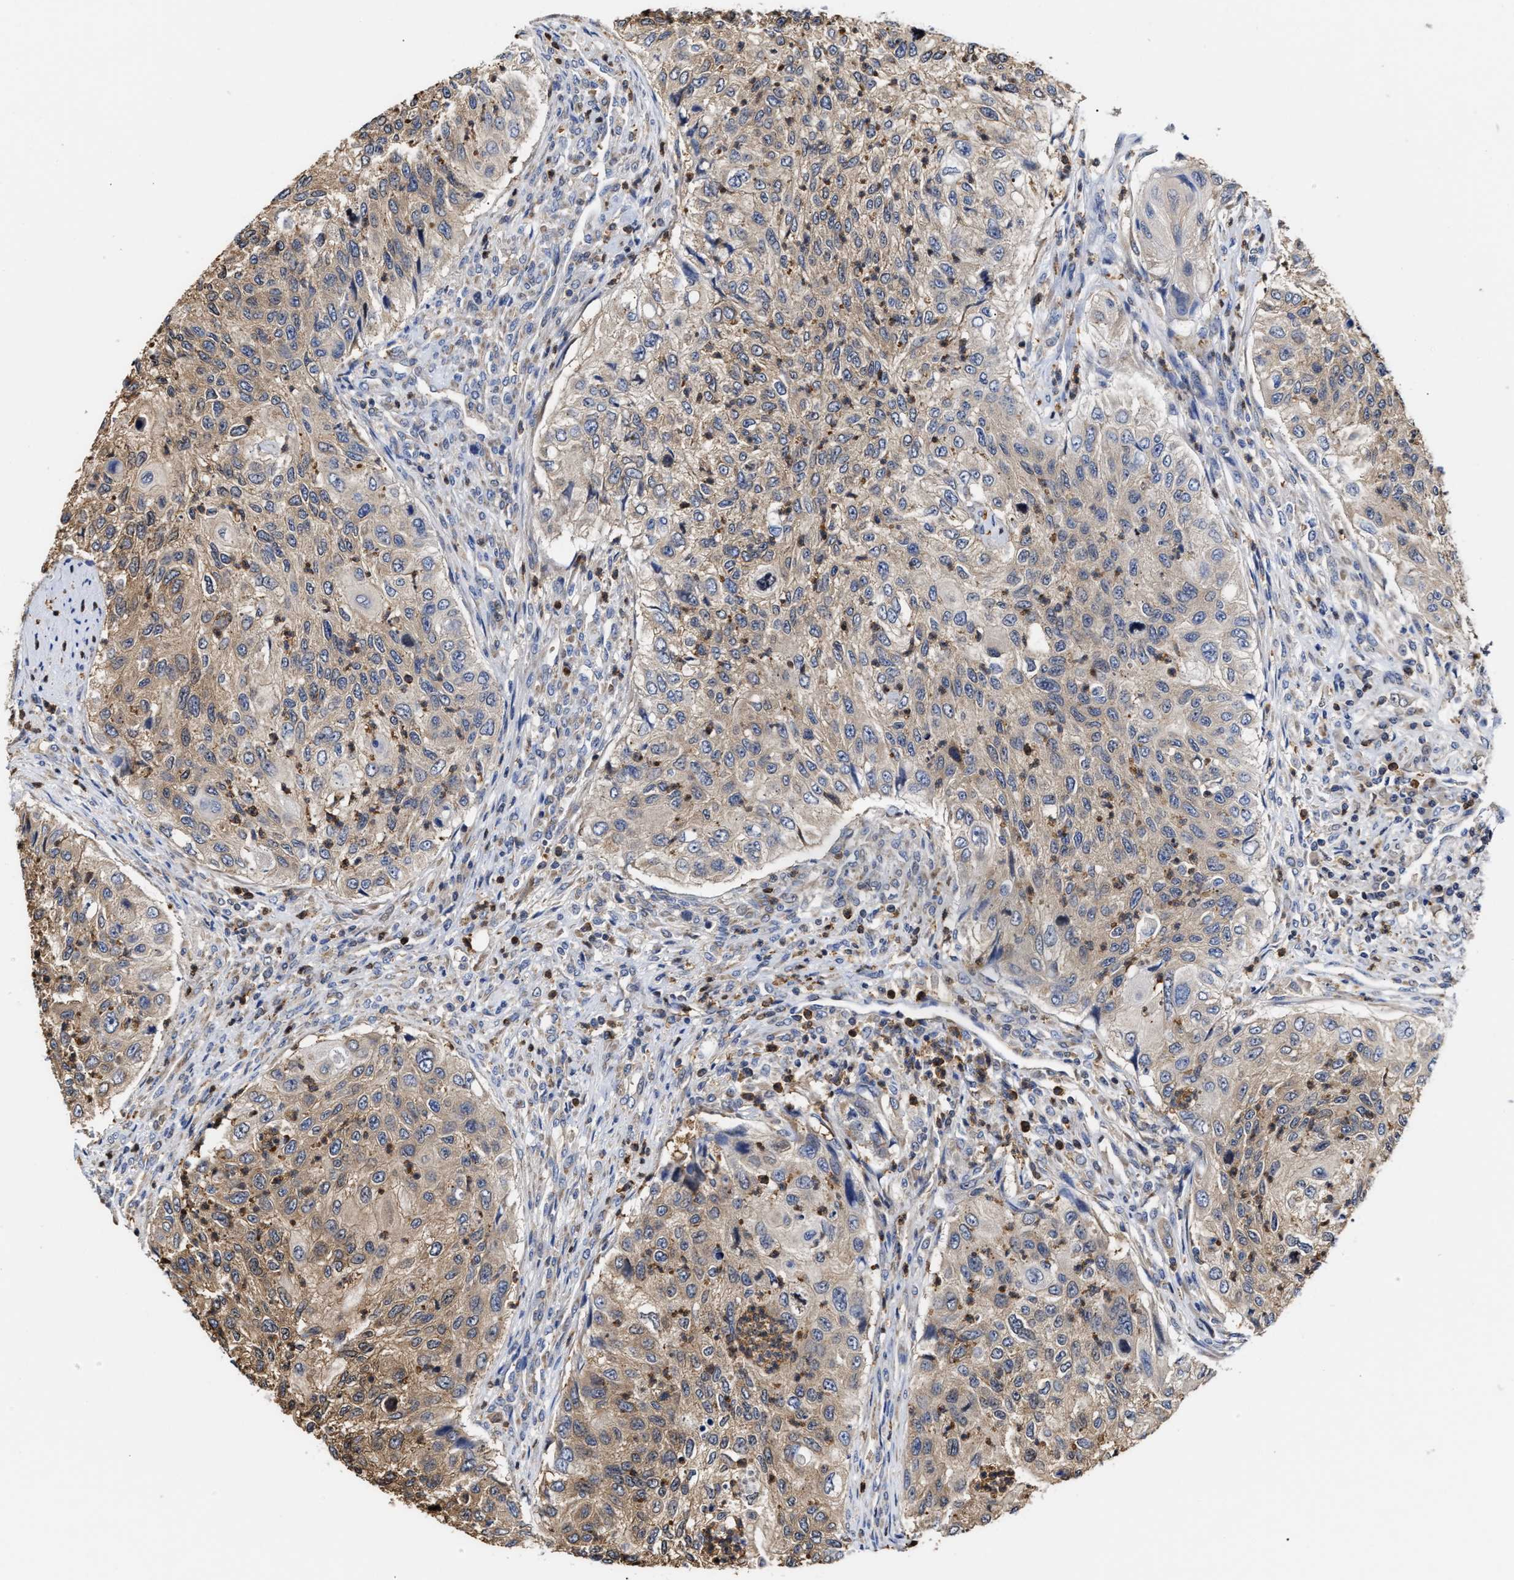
{"staining": {"intensity": "moderate", "quantity": ">75%", "location": "cytoplasmic/membranous"}, "tissue": "urothelial cancer", "cell_type": "Tumor cells", "image_type": "cancer", "snomed": [{"axis": "morphology", "description": "Urothelial carcinoma, High grade"}, {"axis": "topography", "description": "Urinary bladder"}], "caption": "The photomicrograph exhibits a brown stain indicating the presence of a protein in the cytoplasmic/membranous of tumor cells in high-grade urothelial carcinoma.", "gene": "KLHDC1", "patient": {"sex": "female", "age": 60}}